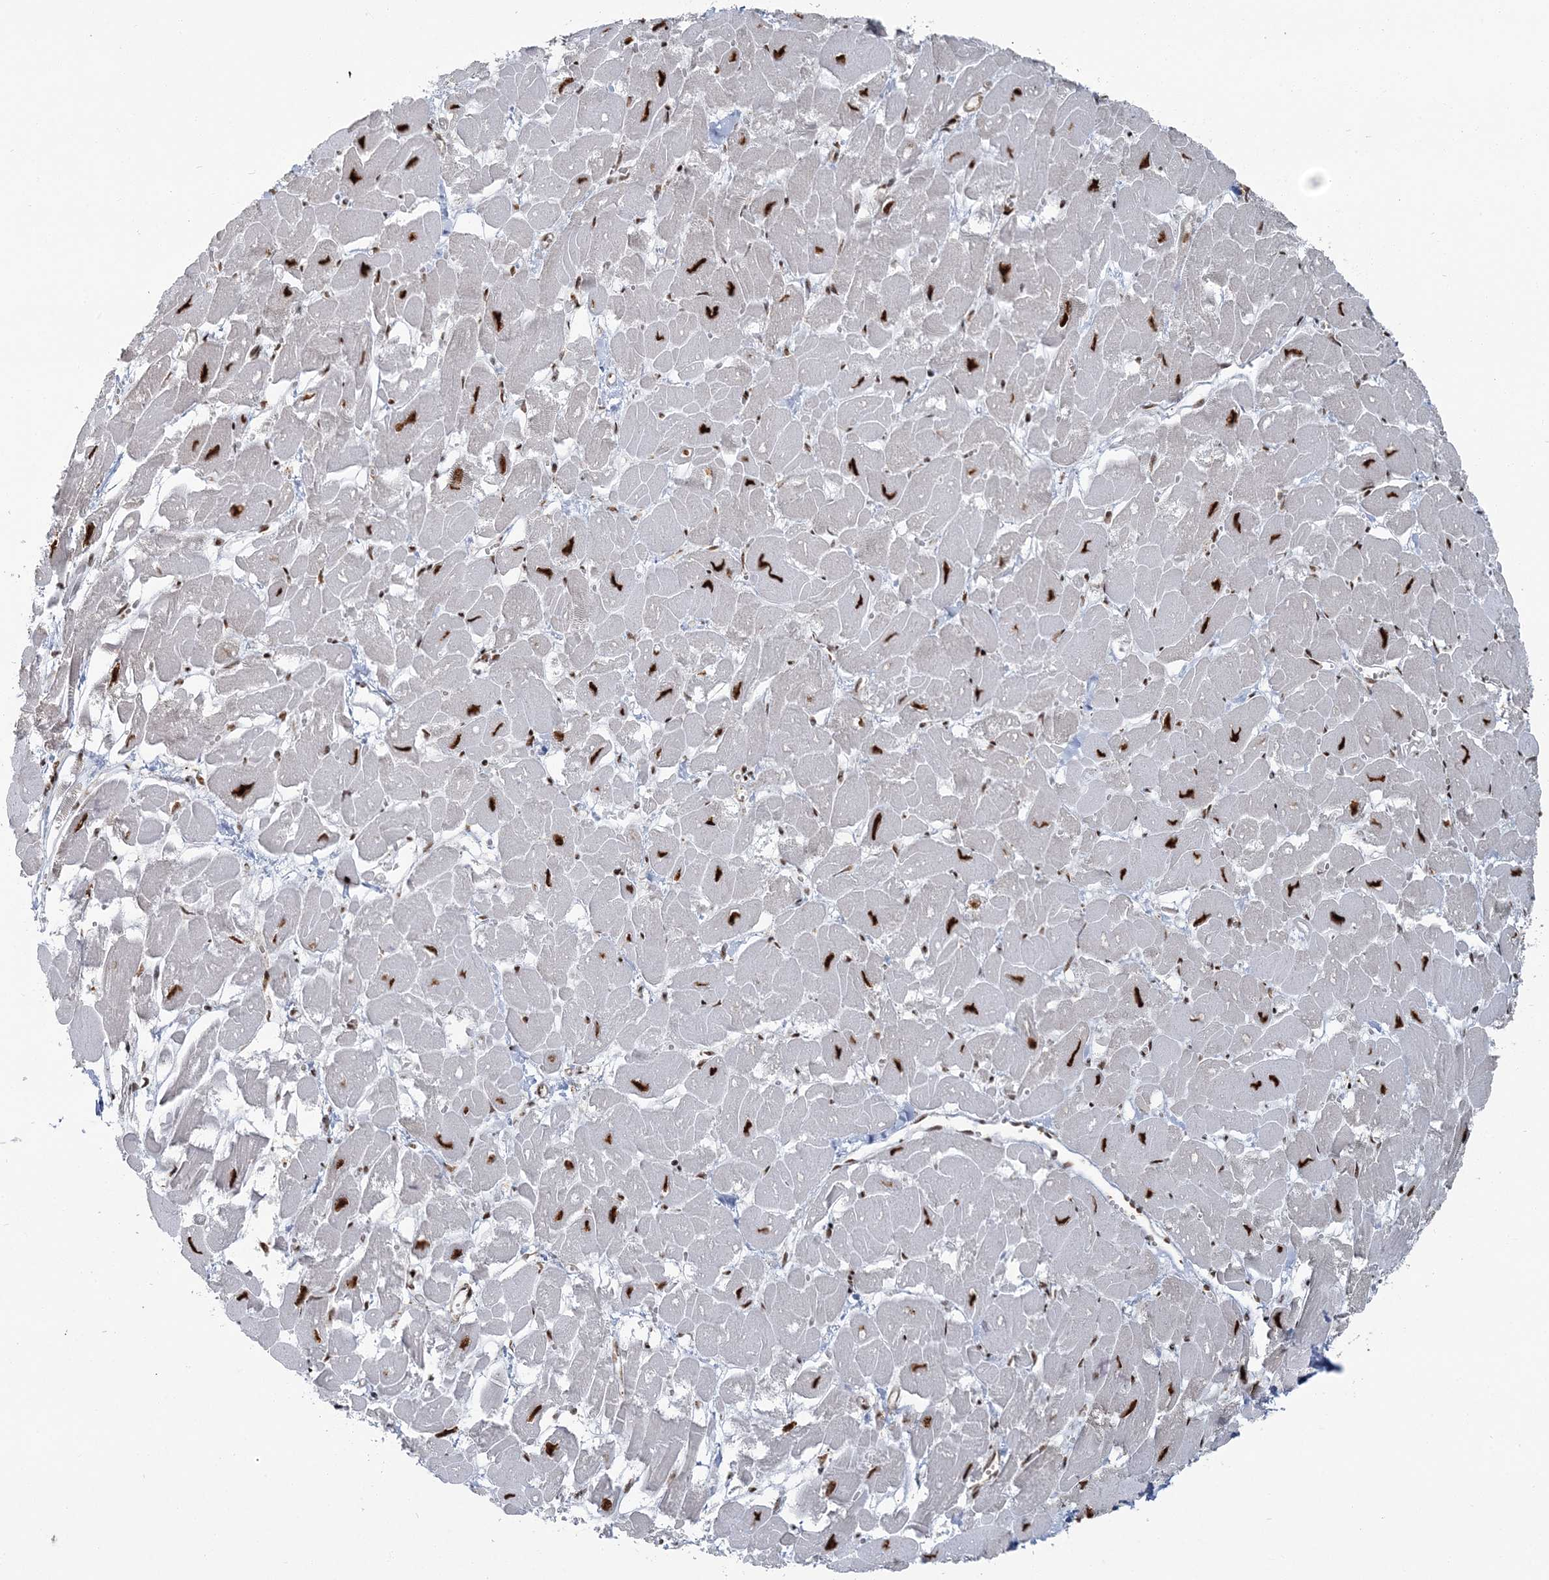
{"staining": {"intensity": "strong", "quantity": "25%-75%", "location": "nuclear"}, "tissue": "heart muscle", "cell_type": "Cardiomyocytes", "image_type": "normal", "snomed": [{"axis": "morphology", "description": "Normal tissue, NOS"}, {"axis": "topography", "description": "Heart"}], "caption": "About 25%-75% of cardiomyocytes in benign human heart muscle demonstrate strong nuclear protein staining as visualized by brown immunohistochemical staining.", "gene": "DDX46", "patient": {"sex": "male", "age": 54}}